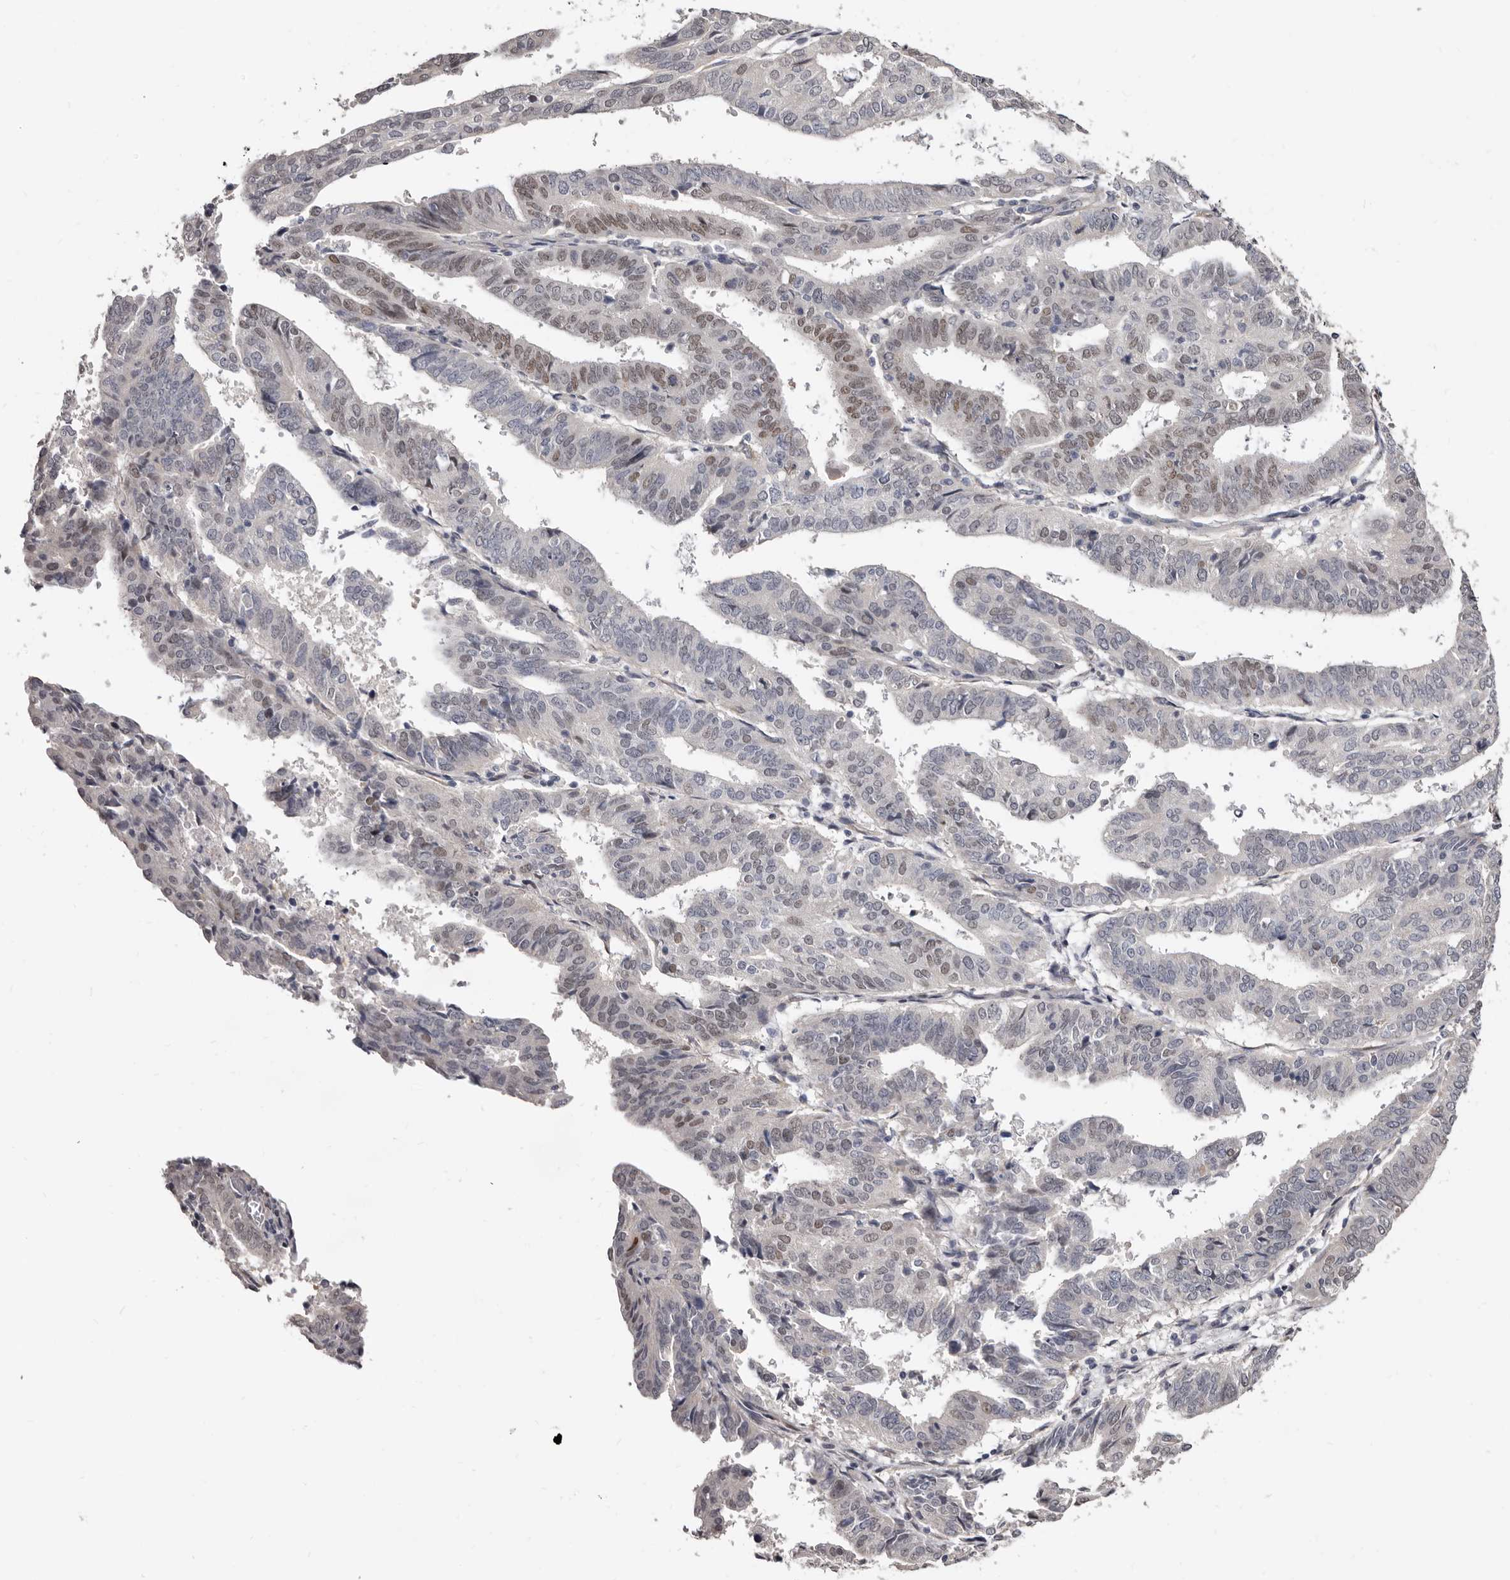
{"staining": {"intensity": "moderate", "quantity": "<25%", "location": "nuclear"}, "tissue": "endometrial cancer", "cell_type": "Tumor cells", "image_type": "cancer", "snomed": [{"axis": "morphology", "description": "Adenocarcinoma, NOS"}, {"axis": "topography", "description": "Uterus"}], "caption": "Immunohistochemistry of human endometrial cancer demonstrates low levels of moderate nuclear staining in approximately <25% of tumor cells.", "gene": "KHDRBS2", "patient": {"sex": "female", "age": 77}}